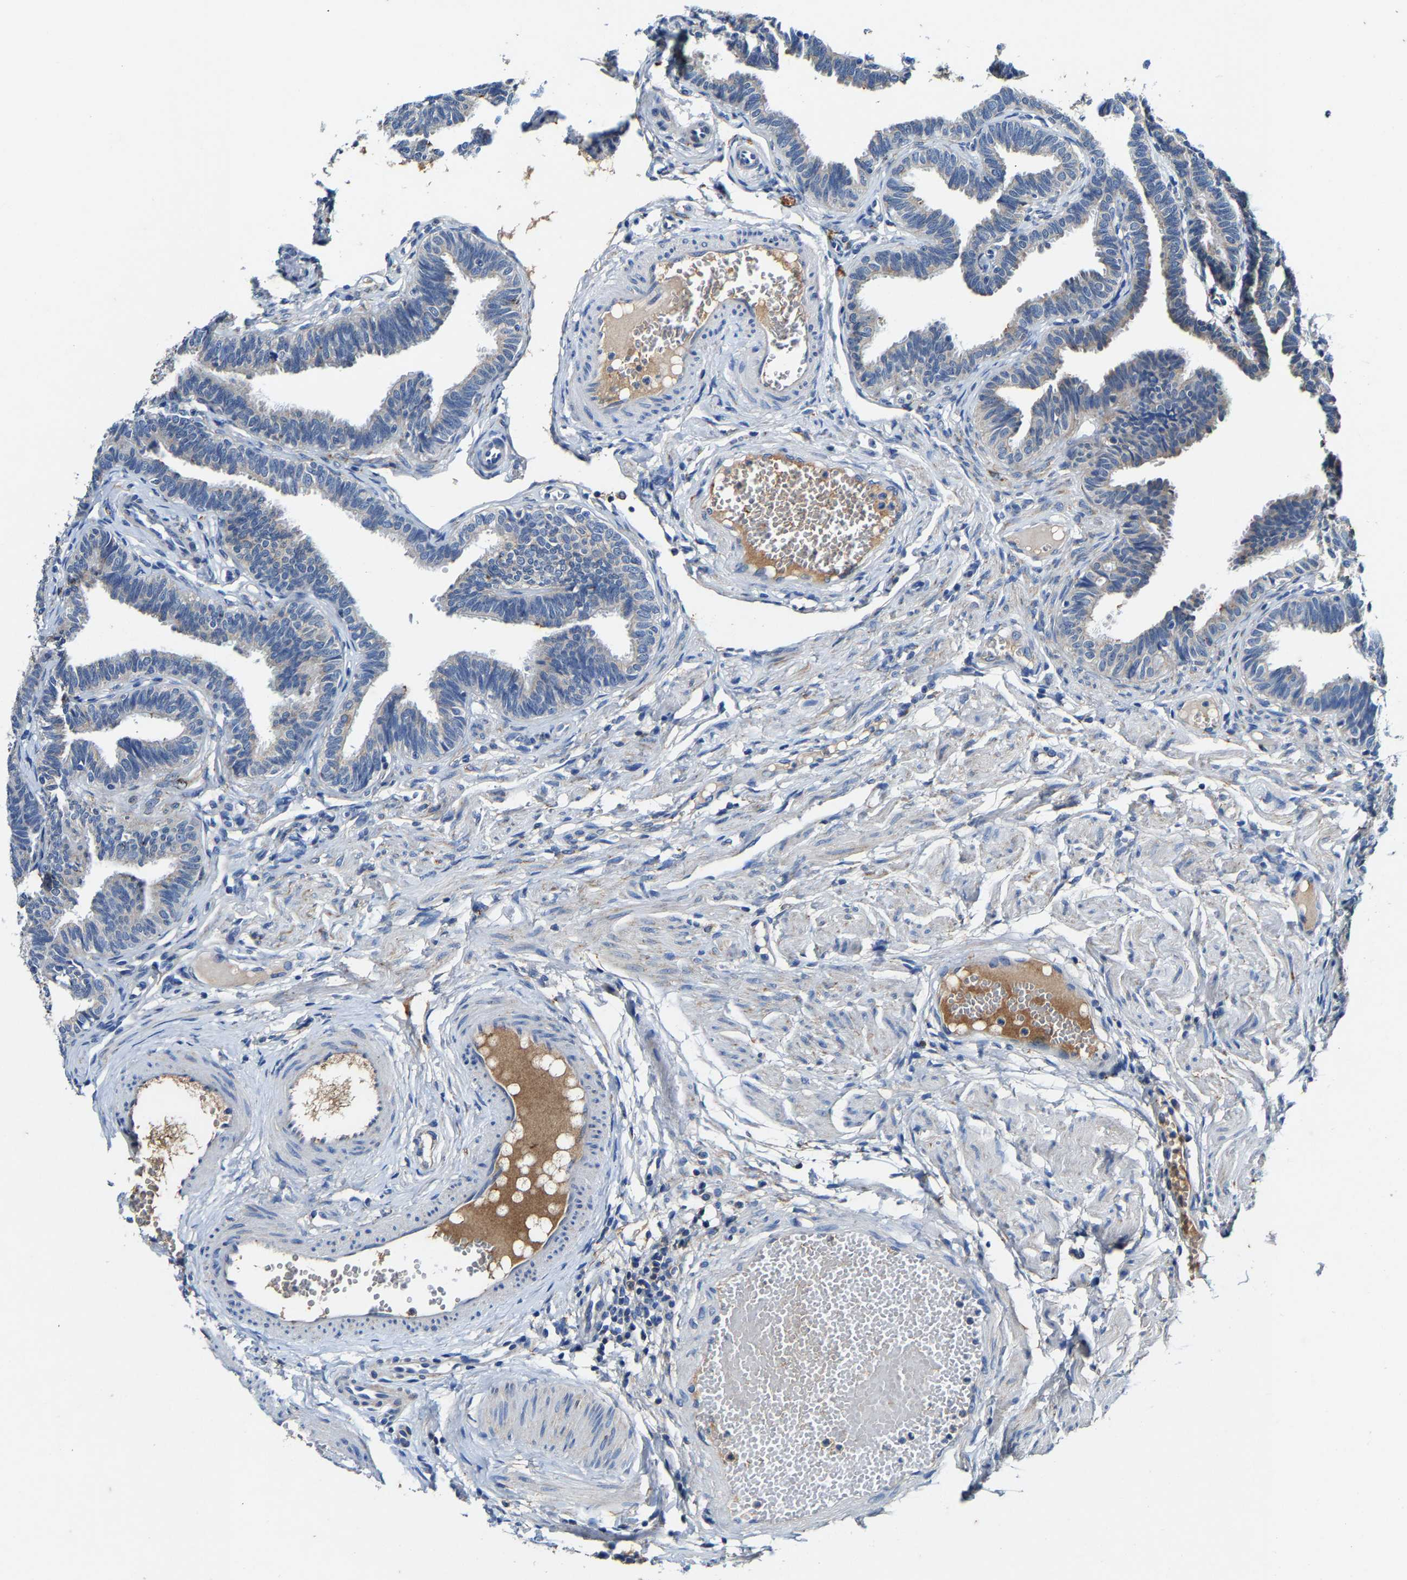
{"staining": {"intensity": "weak", "quantity": "<25%", "location": "cytoplasmic/membranous"}, "tissue": "fallopian tube", "cell_type": "Glandular cells", "image_type": "normal", "snomed": [{"axis": "morphology", "description": "Normal tissue, NOS"}, {"axis": "topography", "description": "Fallopian tube"}, {"axis": "topography", "description": "Ovary"}], "caption": "This histopathology image is of unremarkable fallopian tube stained with immunohistochemistry to label a protein in brown with the nuclei are counter-stained blue. There is no staining in glandular cells.", "gene": "SLC25A25", "patient": {"sex": "female", "age": 23}}